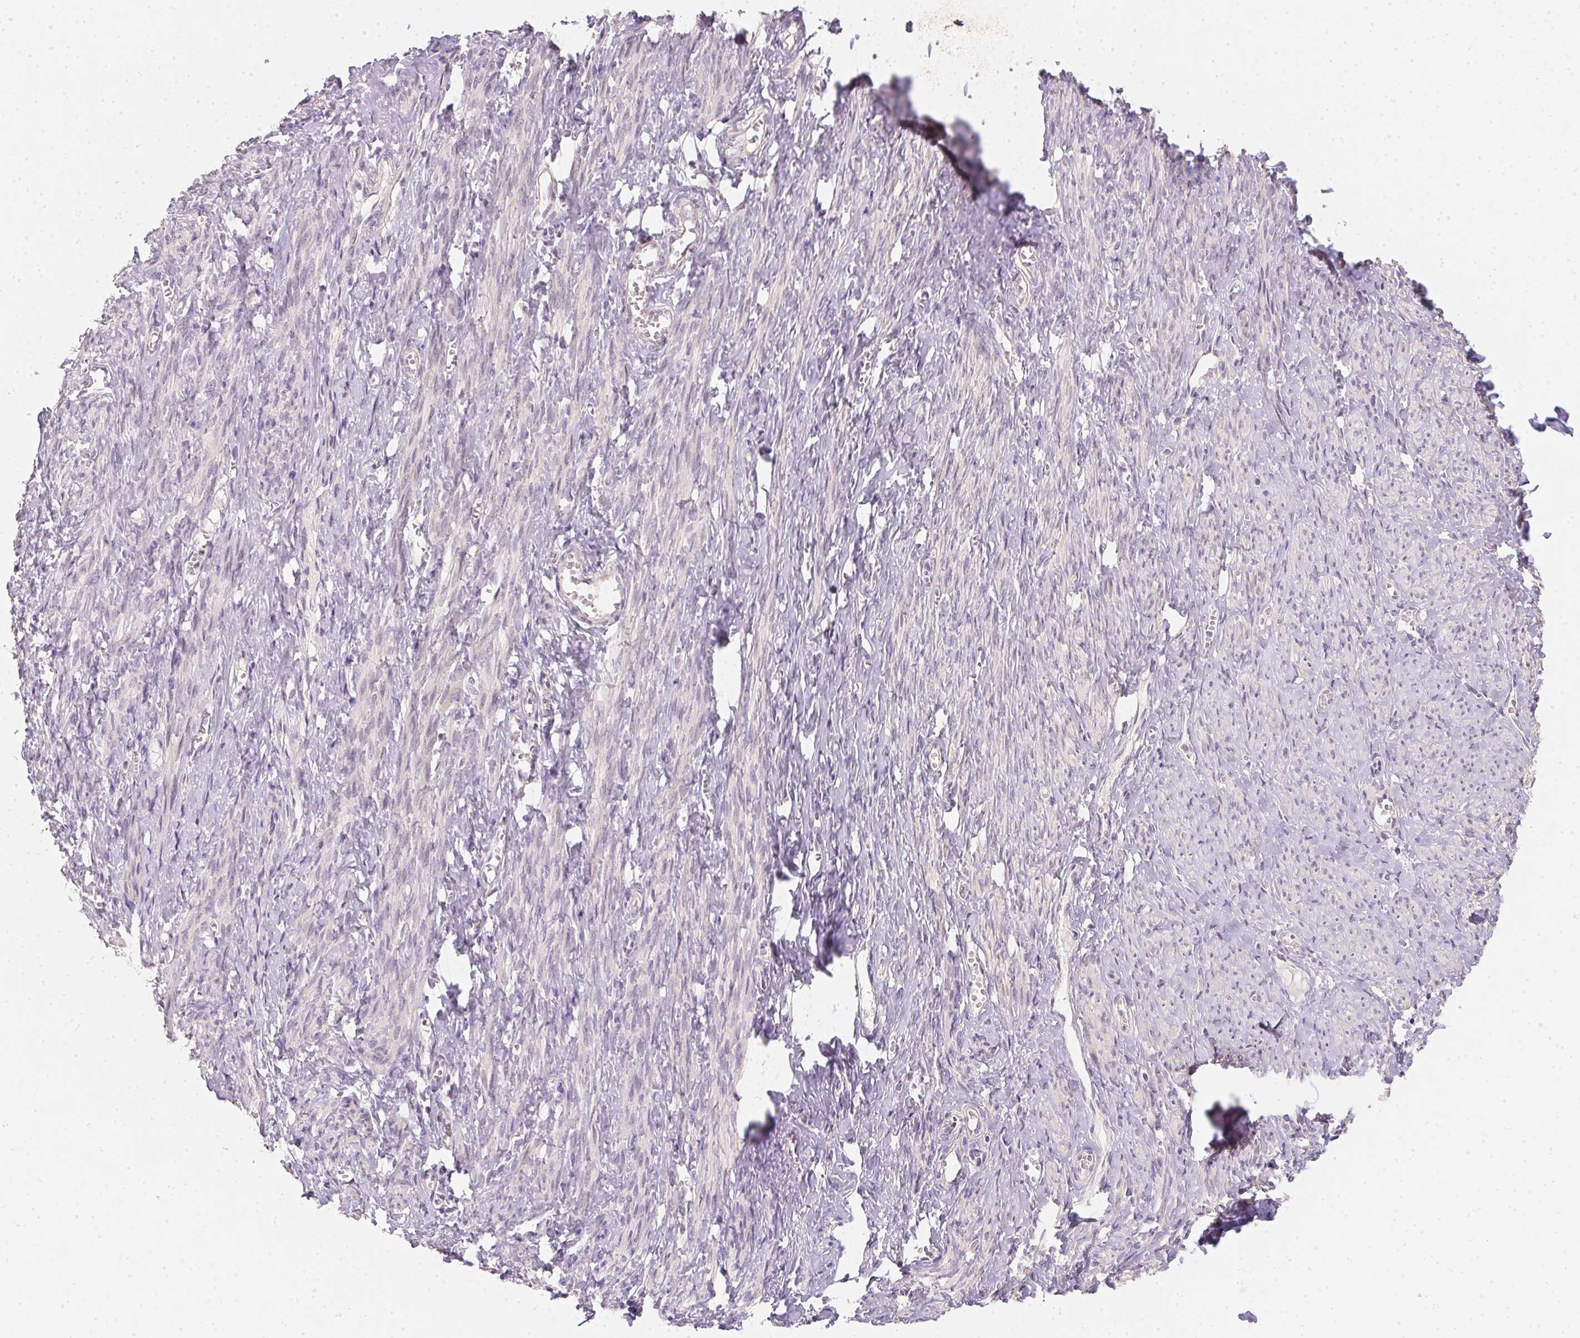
{"staining": {"intensity": "negative", "quantity": "none", "location": "none"}, "tissue": "smooth muscle", "cell_type": "Smooth muscle cells", "image_type": "normal", "snomed": [{"axis": "morphology", "description": "Normal tissue, NOS"}, {"axis": "topography", "description": "Smooth muscle"}], "caption": "Photomicrograph shows no significant protein staining in smooth muscle cells of benign smooth muscle. The staining is performed using DAB brown chromogen with nuclei counter-stained in using hematoxylin.", "gene": "ZBBX", "patient": {"sex": "female", "age": 65}}